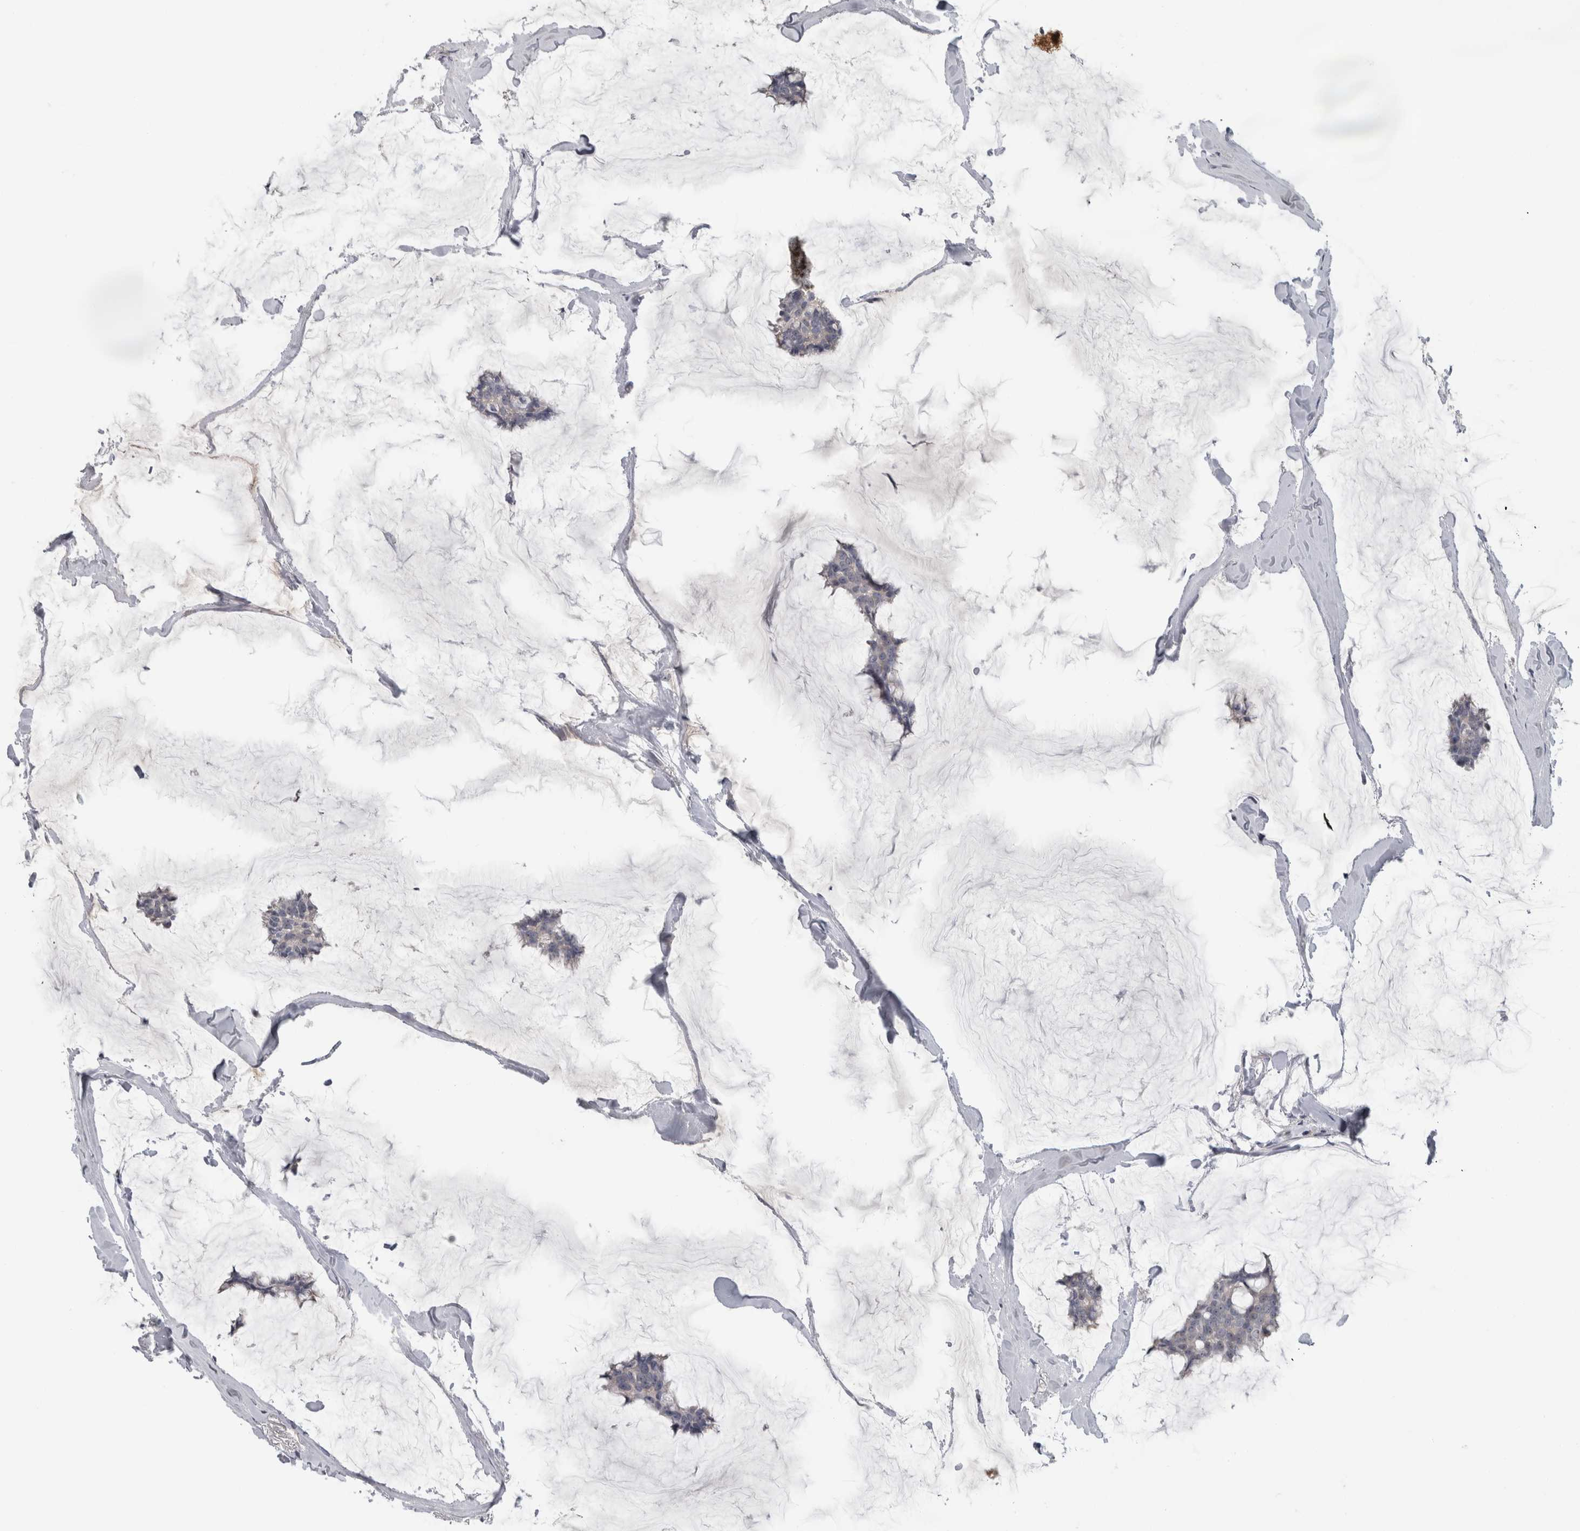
{"staining": {"intensity": "negative", "quantity": "none", "location": "none"}, "tissue": "breast cancer", "cell_type": "Tumor cells", "image_type": "cancer", "snomed": [{"axis": "morphology", "description": "Duct carcinoma"}, {"axis": "topography", "description": "Breast"}], "caption": "The immunohistochemistry (IHC) image has no significant positivity in tumor cells of invasive ductal carcinoma (breast) tissue.", "gene": "RBM28", "patient": {"sex": "female", "age": 93}}